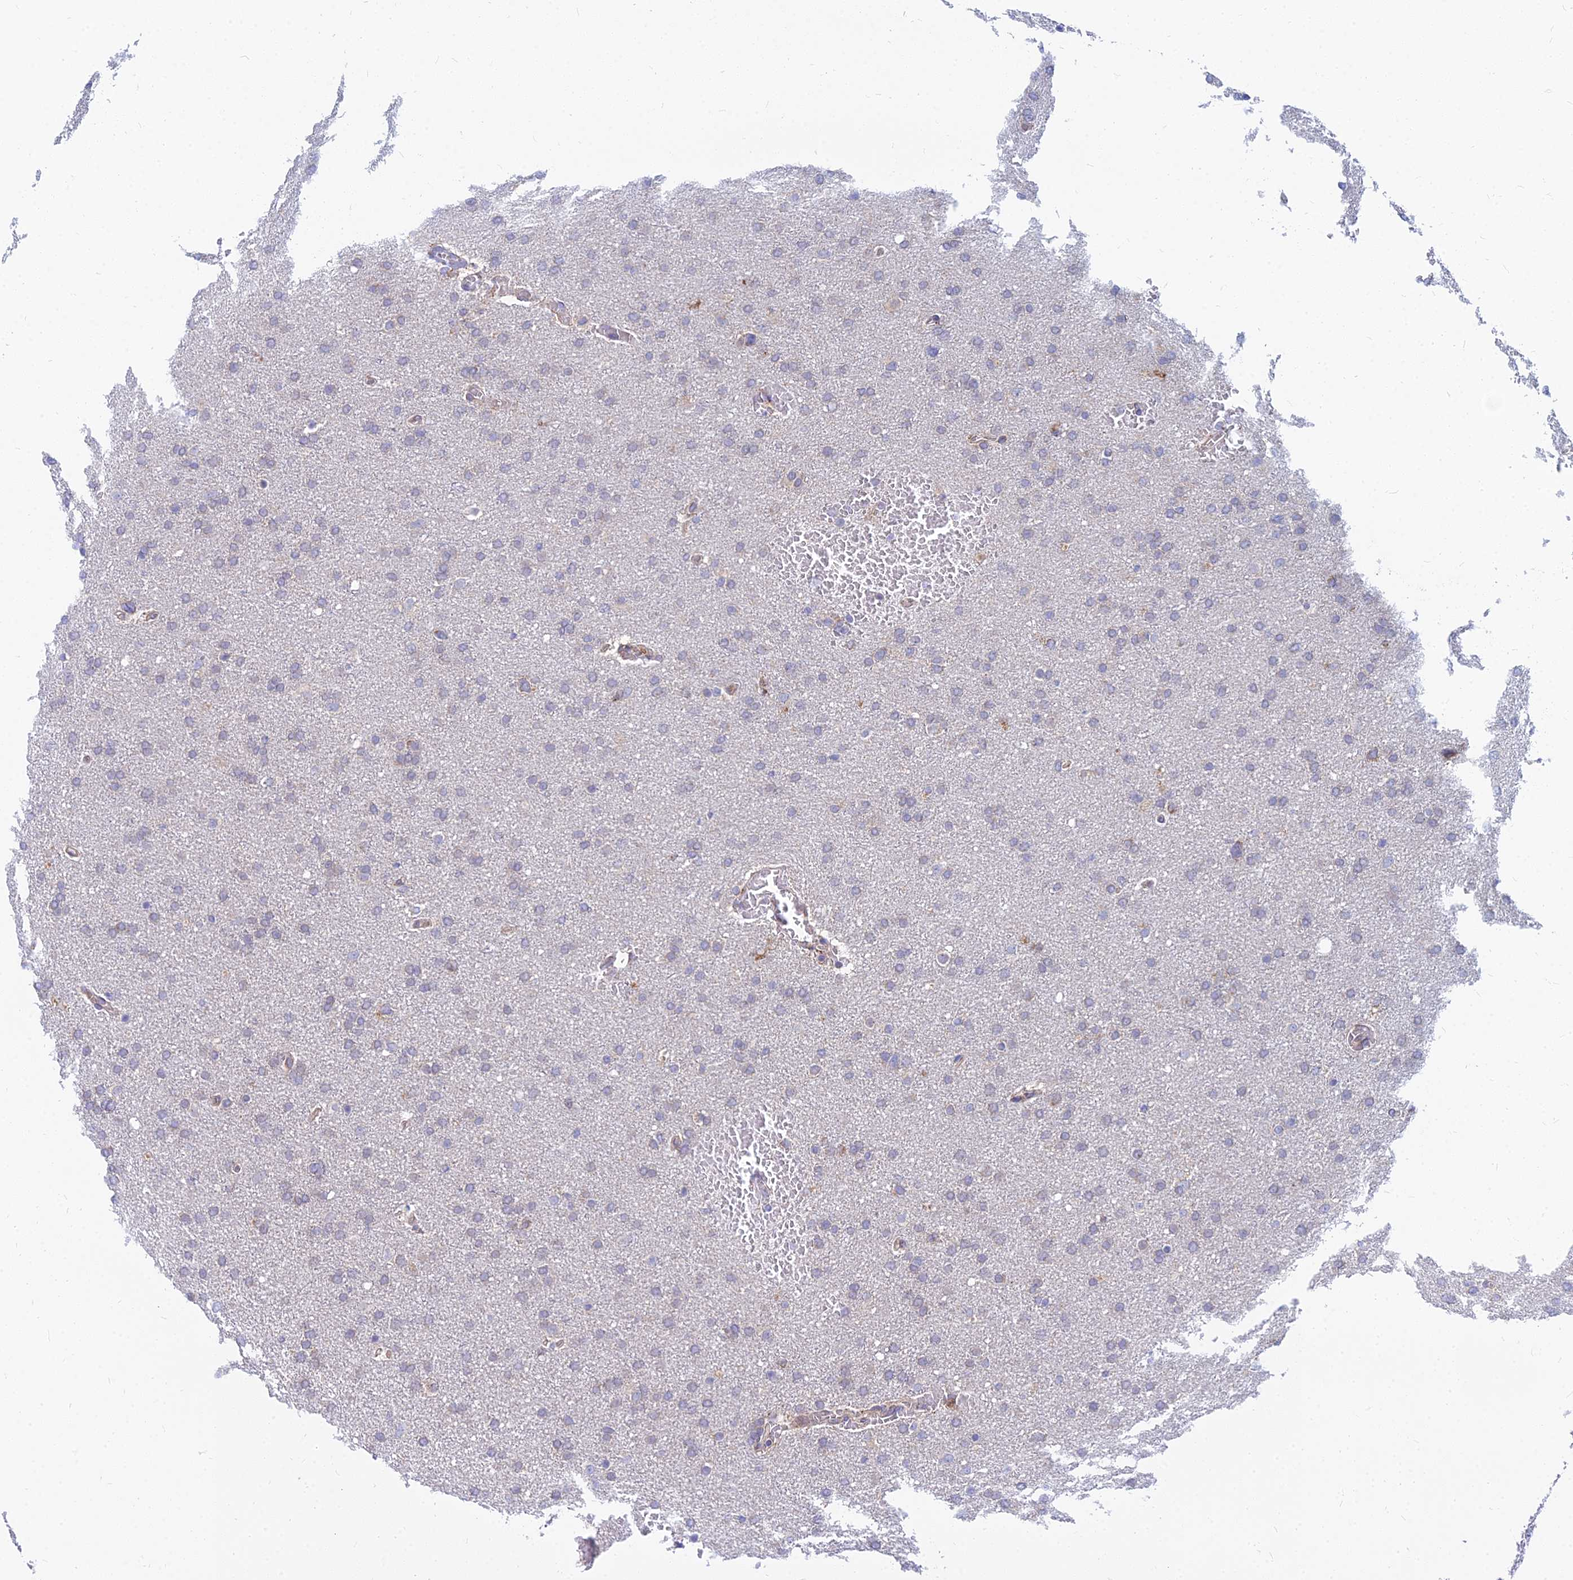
{"staining": {"intensity": "negative", "quantity": "none", "location": "none"}, "tissue": "glioma", "cell_type": "Tumor cells", "image_type": "cancer", "snomed": [{"axis": "morphology", "description": "Glioma, malignant, High grade"}, {"axis": "topography", "description": "Cerebral cortex"}], "caption": "The immunohistochemistry image has no significant positivity in tumor cells of glioma tissue. The staining was performed using DAB (3,3'-diaminobenzidine) to visualize the protein expression in brown, while the nuclei were stained in blue with hematoxylin (Magnification: 20x).", "gene": "CCT6B", "patient": {"sex": "female", "age": 36}}